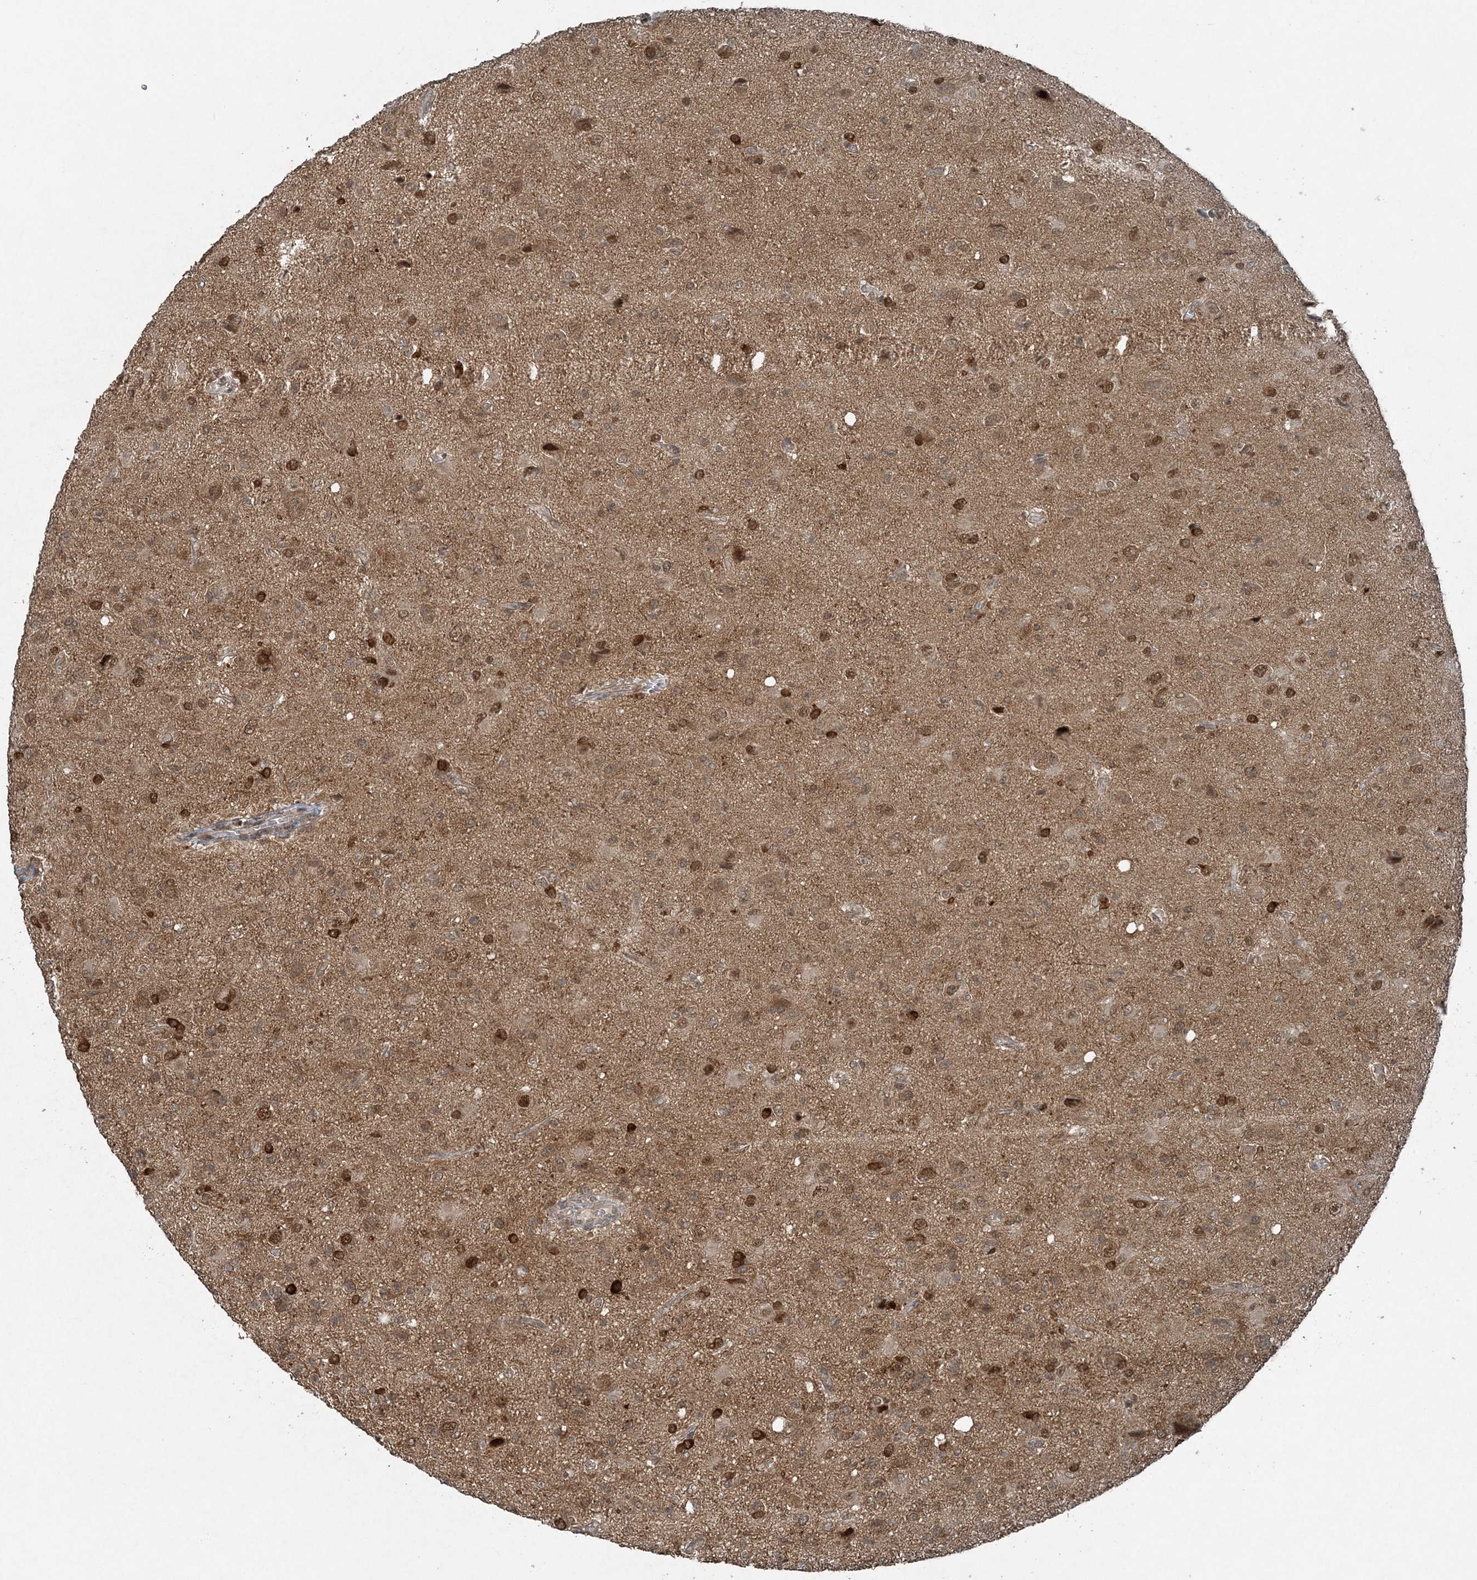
{"staining": {"intensity": "moderate", "quantity": ">75%", "location": "cytoplasmic/membranous,nuclear"}, "tissue": "glioma", "cell_type": "Tumor cells", "image_type": "cancer", "snomed": [{"axis": "morphology", "description": "Glioma, malignant, High grade"}, {"axis": "topography", "description": "Brain"}], "caption": "A brown stain highlights moderate cytoplasmic/membranous and nuclear expression of a protein in human glioma tumor cells.", "gene": "COPS7B", "patient": {"sex": "female", "age": 57}}